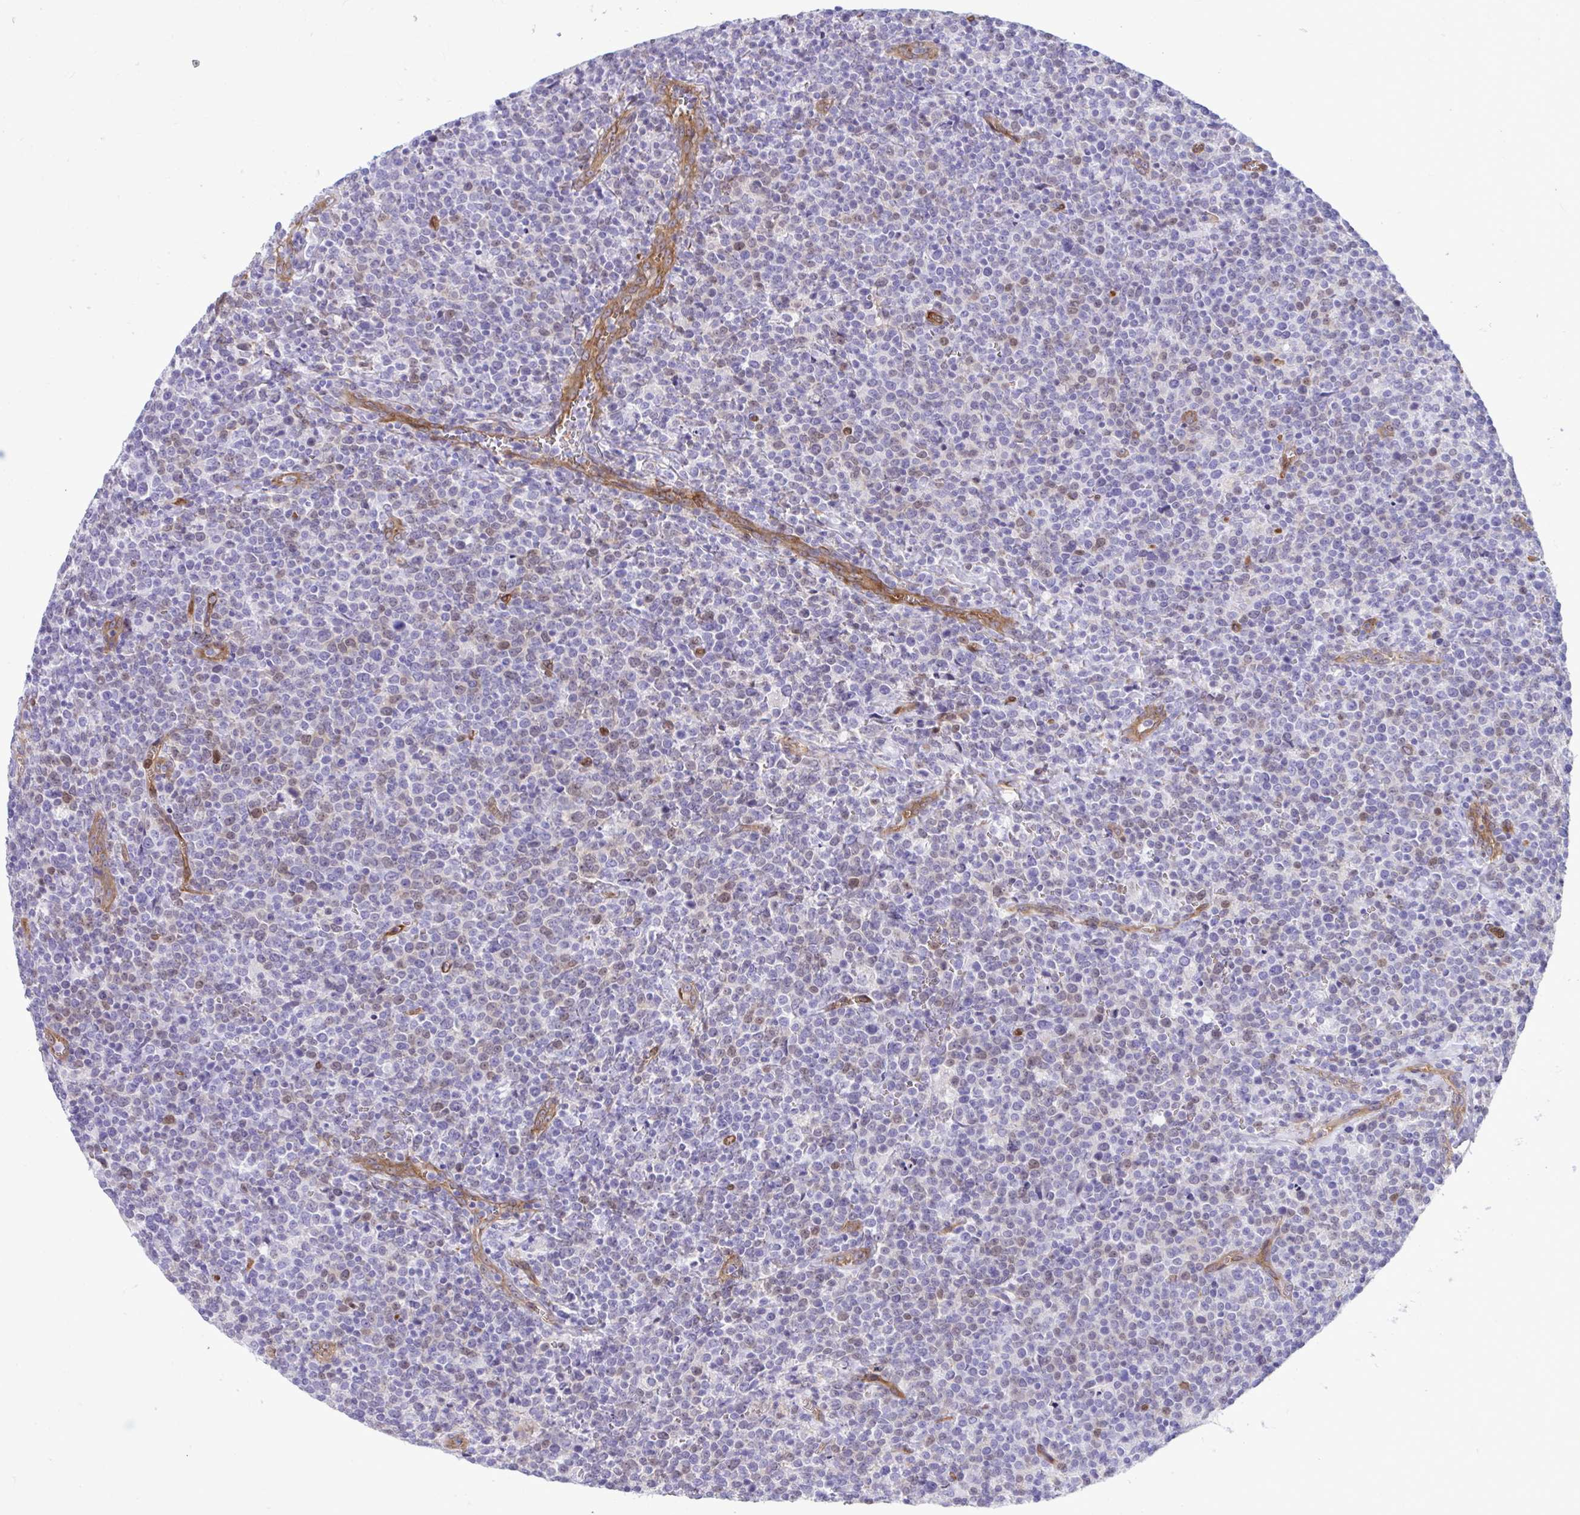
{"staining": {"intensity": "negative", "quantity": "none", "location": "none"}, "tissue": "lymphoma", "cell_type": "Tumor cells", "image_type": "cancer", "snomed": [{"axis": "morphology", "description": "Malignant lymphoma, non-Hodgkin's type, High grade"}, {"axis": "topography", "description": "Lymph node"}], "caption": "Histopathology image shows no protein staining in tumor cells of high-grade malignant lymphoma, non-Hodgkin's type tissue. (DAB immunohistochemistry (IHC), high magnification).", "gene": "LIMS2", "patient": {"sex": "male", "age": 61}}